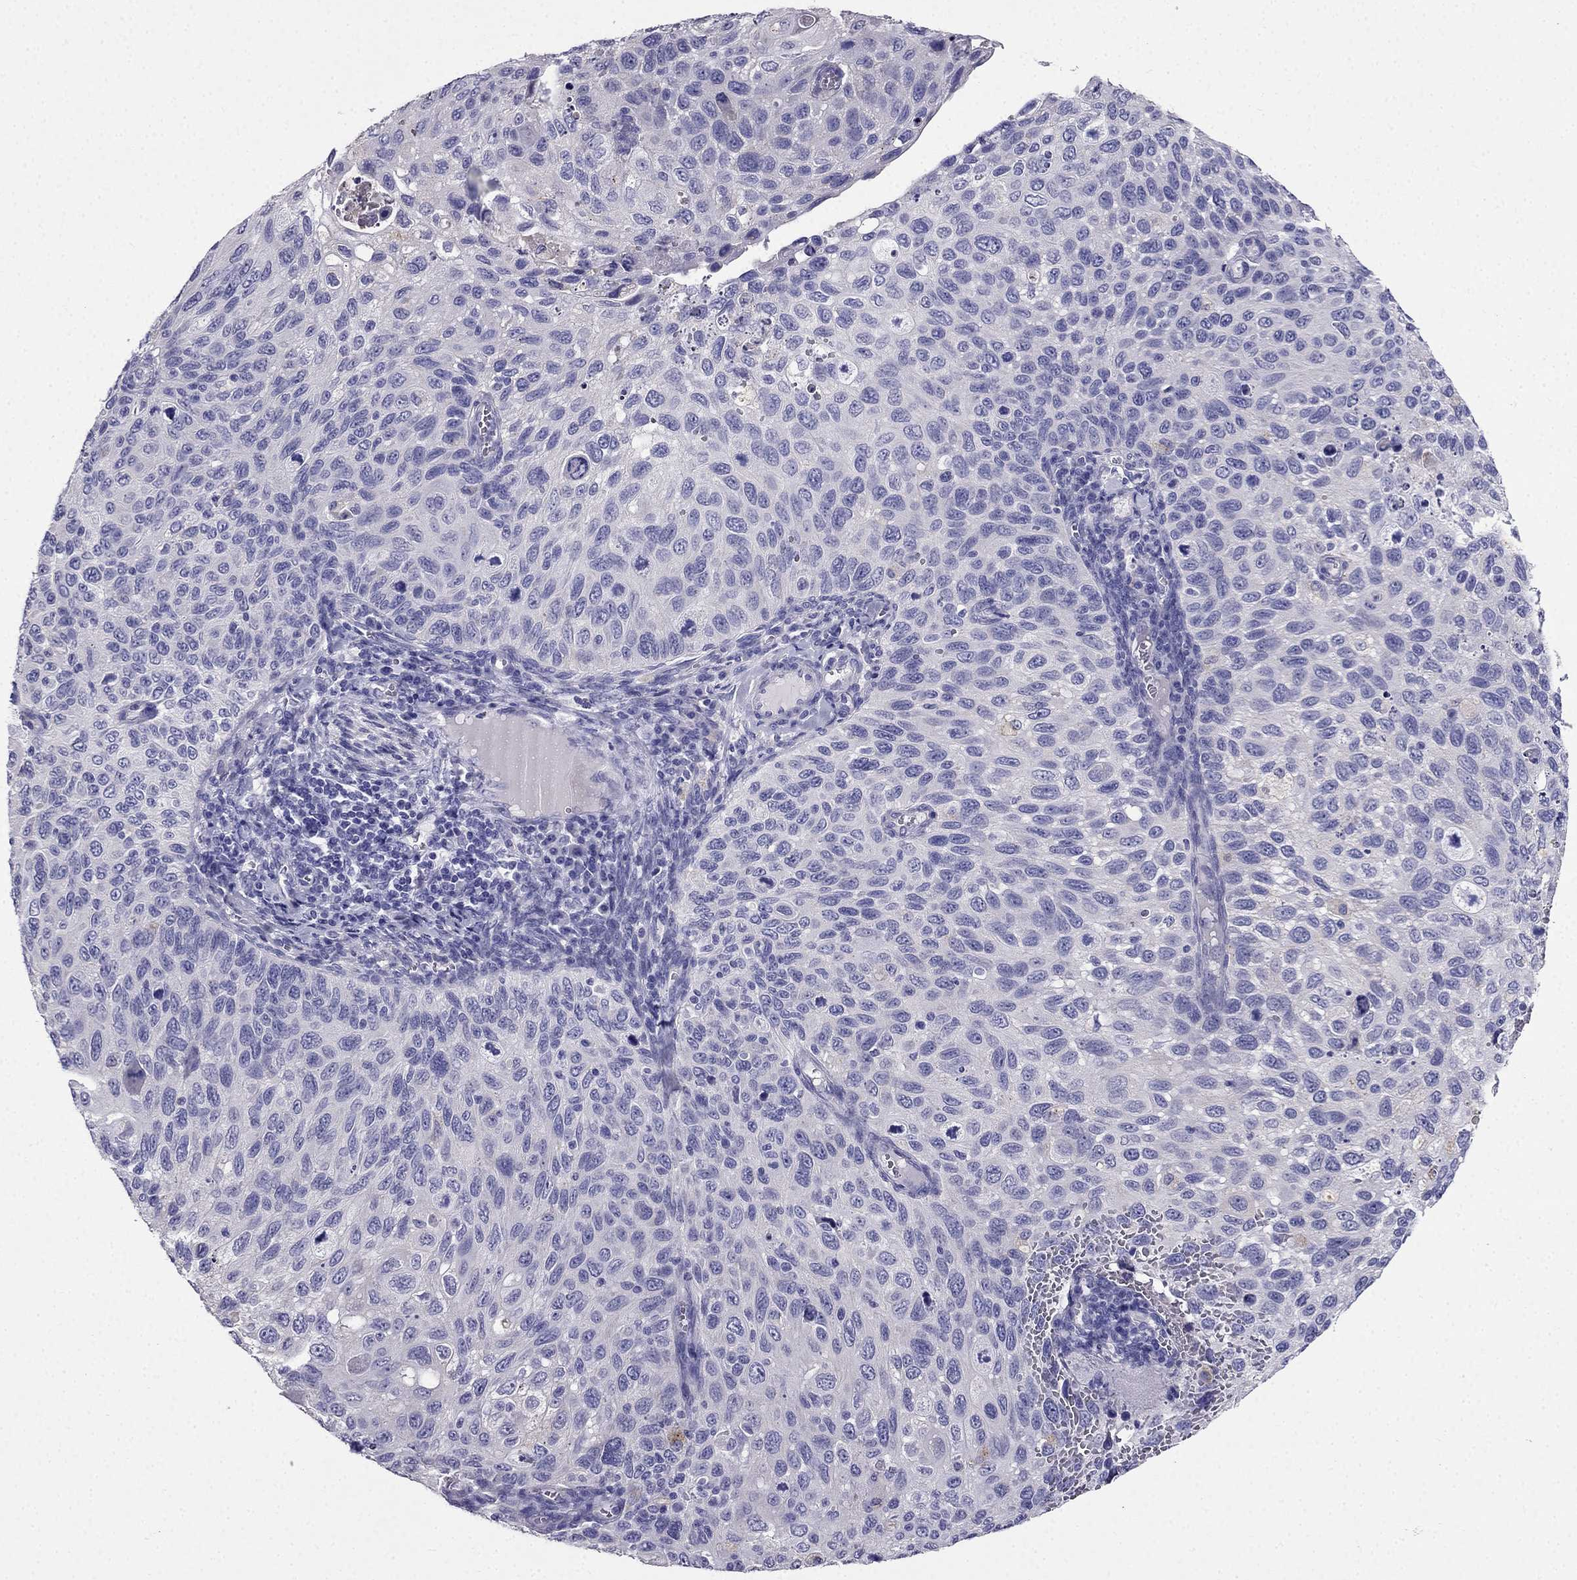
{"staining": {"intensity": "negative", "quantity": "none", "location": "none"}, "tissue": "cervical cancer", "cell_type": "Tumor cells", "image_type": "cancer", "snomed": [{"axis": "morphology", "description": "Squamous cell carcinoma, NOS"}, {"axis": "topography", "description": "Cervix"}], "caption": "IHC of cervical cancer (squamous cell carcinoma) exhibits no expression in tumor cells. (Brightfield microscopy of DAB IHC at high magnification).", "gene": "PTH", "patient": {"sex": "female", "age": 70}}